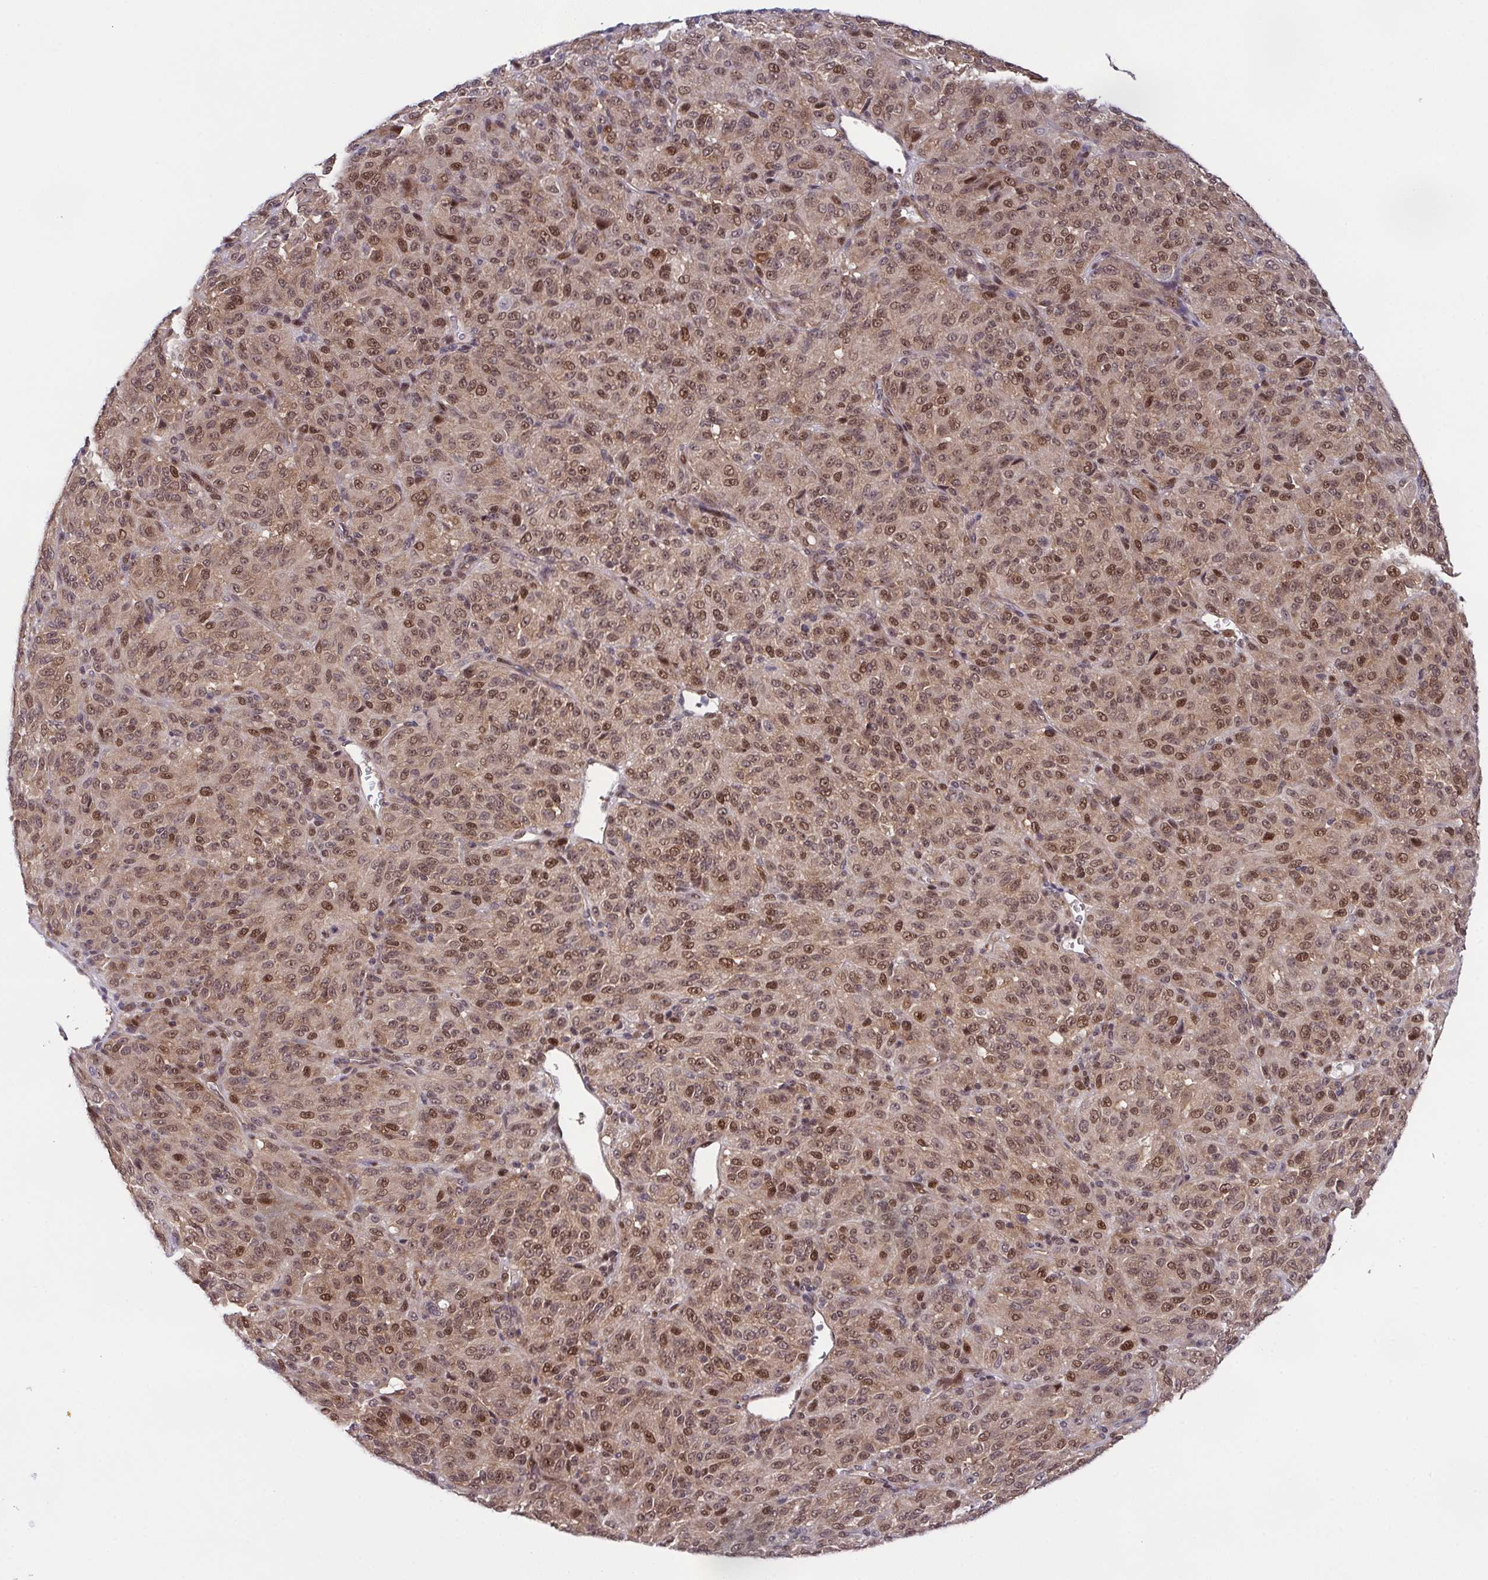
{"staining": {"intensity": "moderate", "quantity": ">75%", "location": "nuclear"}, "tissue": "melanoma", "cell_type": "Tumor cells", "image_type": "cancer", "snomed": [{"axis": "morphology", "description": "Malignant melanoma, Metastatic site"}, {"axis": "topography", "description": "Brain"}], "caption": "Moderate nuclear protein positivity is appreciated in approximately >75% of tumor cells in malignant melanoma (metastatic site).", "gene": "DNAJB1", "patient": {"sex": "female", "age": 56}}